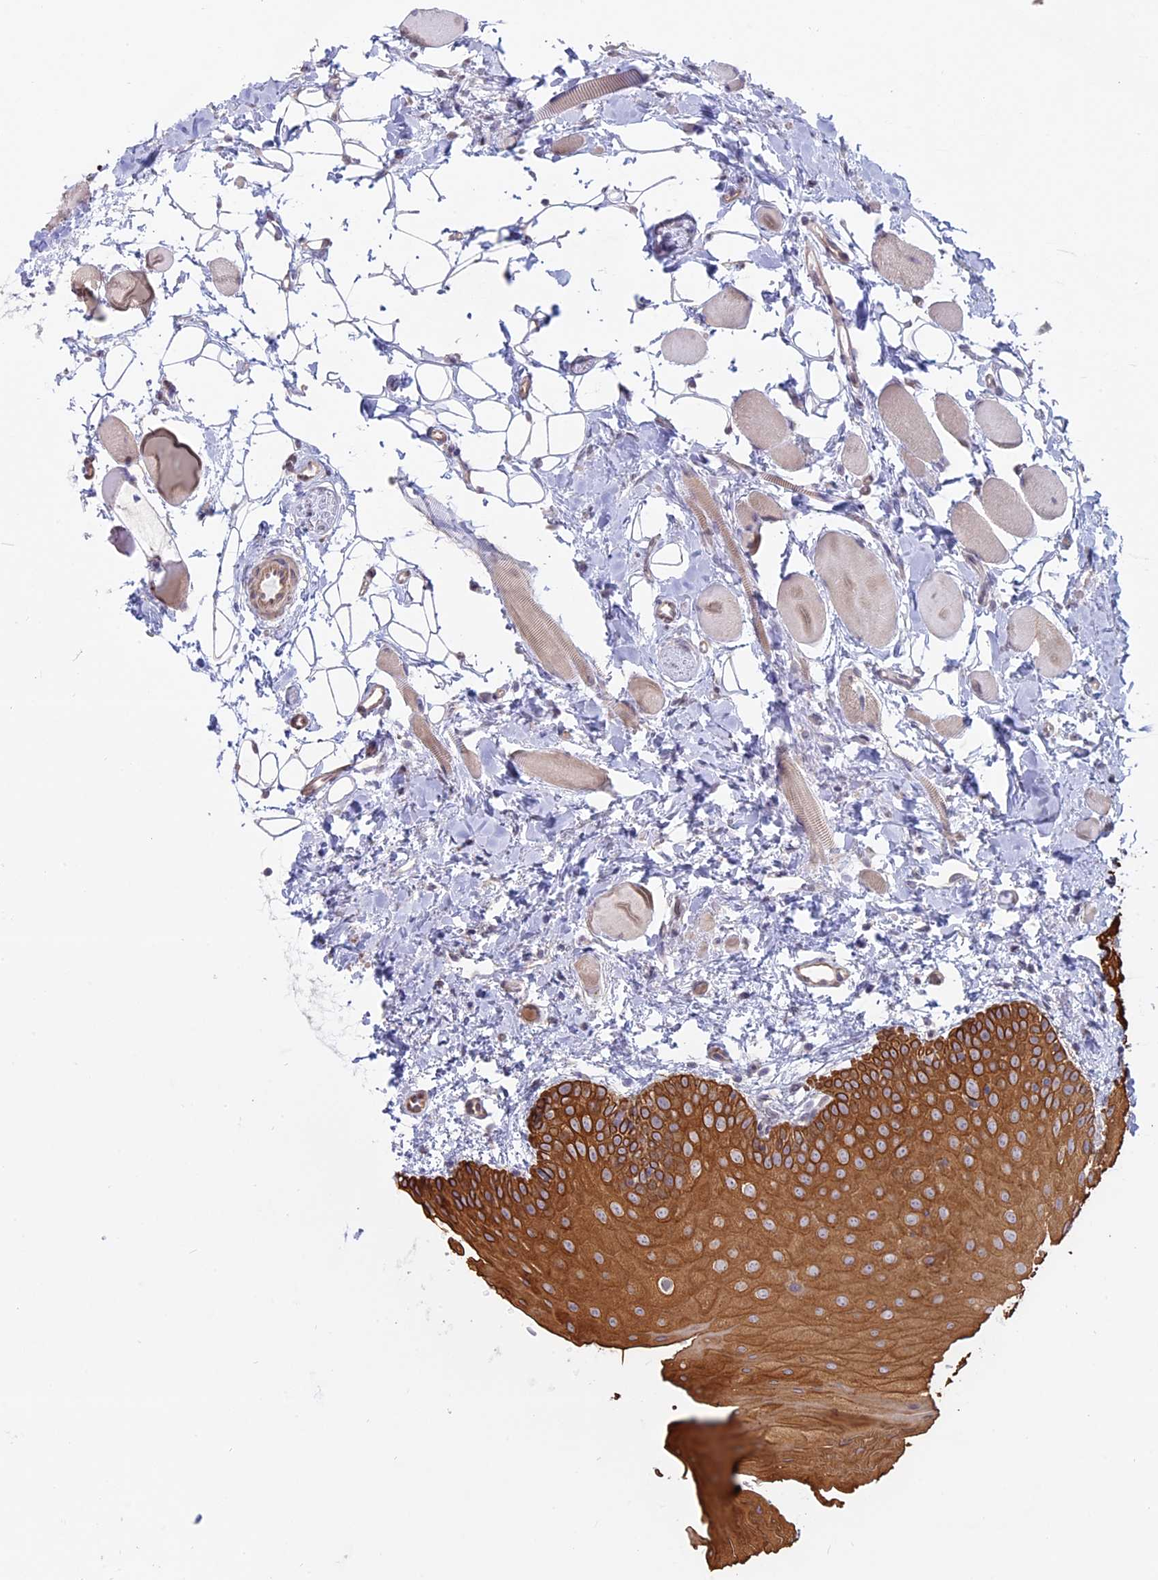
{"staining": {"intensity": "moderate", "quantity": ">75%", "location": "cytoplasmic/membranous"}, "tissue": "oral mucosa", "cell_type": "Squamous epithelial cells", "image_type": "normal", "snomed": [{"axis": "morphology", "description": "Normal tissue, NOS"}, {"axis": "topography", "description": "Oral tissue"}], "caption": "A histopathology image of human oral mucosa stained for a protein reveals moderate cytoplasmic/membranous brown staining in squamous epithelial cells. The staining was performed using DAB (3,3'-diaminobenzidine) to visualize the protein expression in brown, while the nuclei were stained in blue with hematoxylin (Magnification: 20x).", "gene": "MYO5B", "patient": {"sex": "male", "age": 28}}